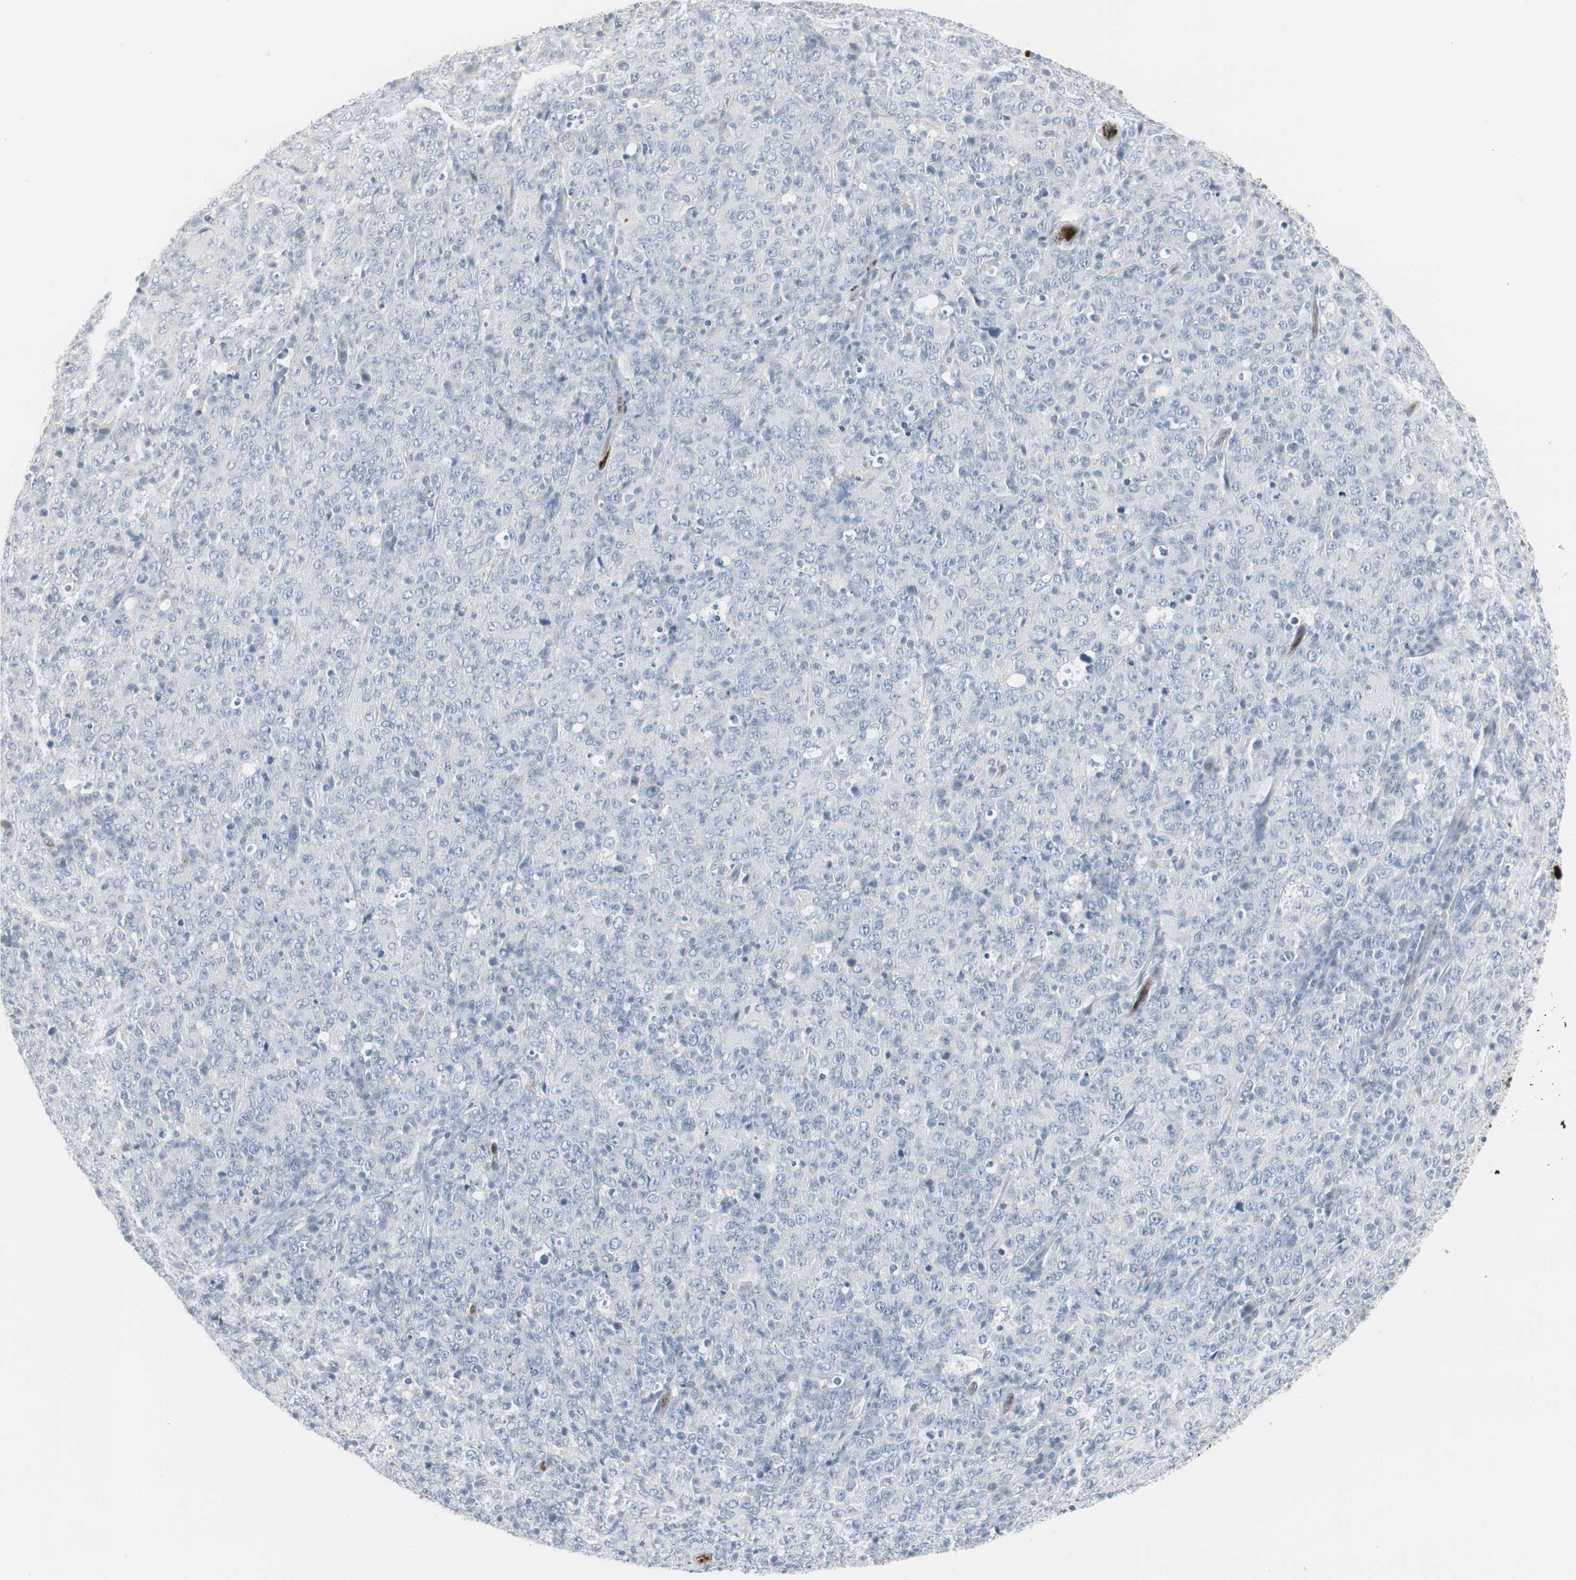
{"staining": {"intensity": "negative", "quantity": "none", "location": "none"}, "tissue": "lymphoma", "cell_type": "Tumor cells", "image_type": "cancer", "snomed": [{"axis": "morphology", "description": "Malignant lymphoma, non-Hodgkin's type, High grade"}, {"axis": "topography", "description": "Tonsil"}], "caption": "Immunohistochemical staining of high-grade malignant lymphoma, non-Hodgkin's type exhibits no significant staining in tumor cells.", "gene": "PPP1R14A", "patient": {"sex": "female", "age": 36}}